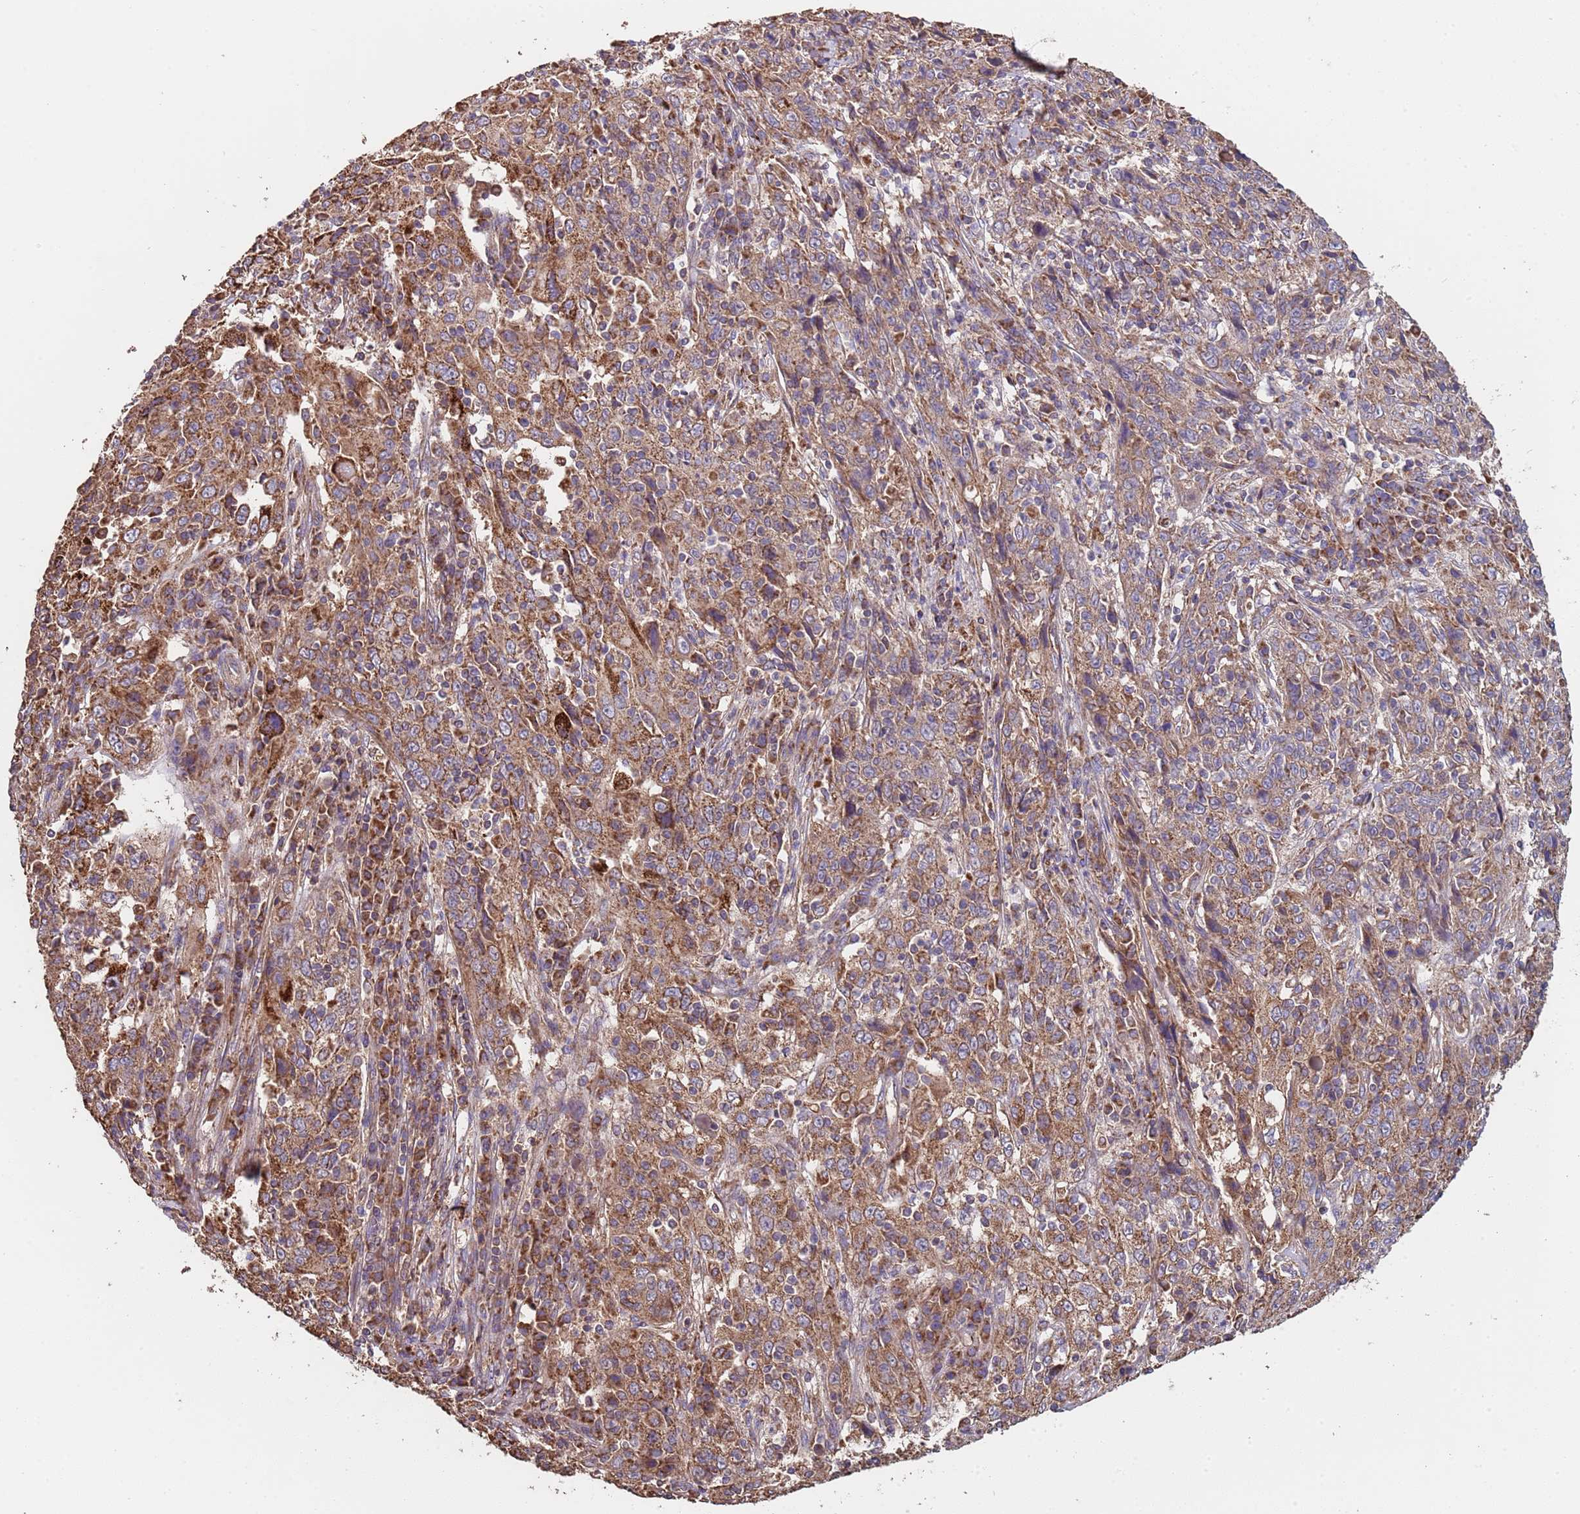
{"staining": {"intensity": "moderate", "quantity": ">75%", "location": "cytoplasmic/membranous"}, "tissue": "cervical cancer", "cell_type": "Tumor cells", "image_type": "cancer", "snomed": [{"axis": "morphology", "description": "Squamous cell carcinoma, NOS"}, {"axis": "topography", "description": "Cervix"}], "caption": "DAB immunohistochemical staining of human cervical squamous cell carcinoma shows moderate cytoplasmic/membranous protein staining in approximately >75% of tumor cells. (brown staining indicates protein expression, while blue staining denotes nuclei).", "gene": "EEF1AKMT1", "patient": {"sex": "female", "age": 46}}